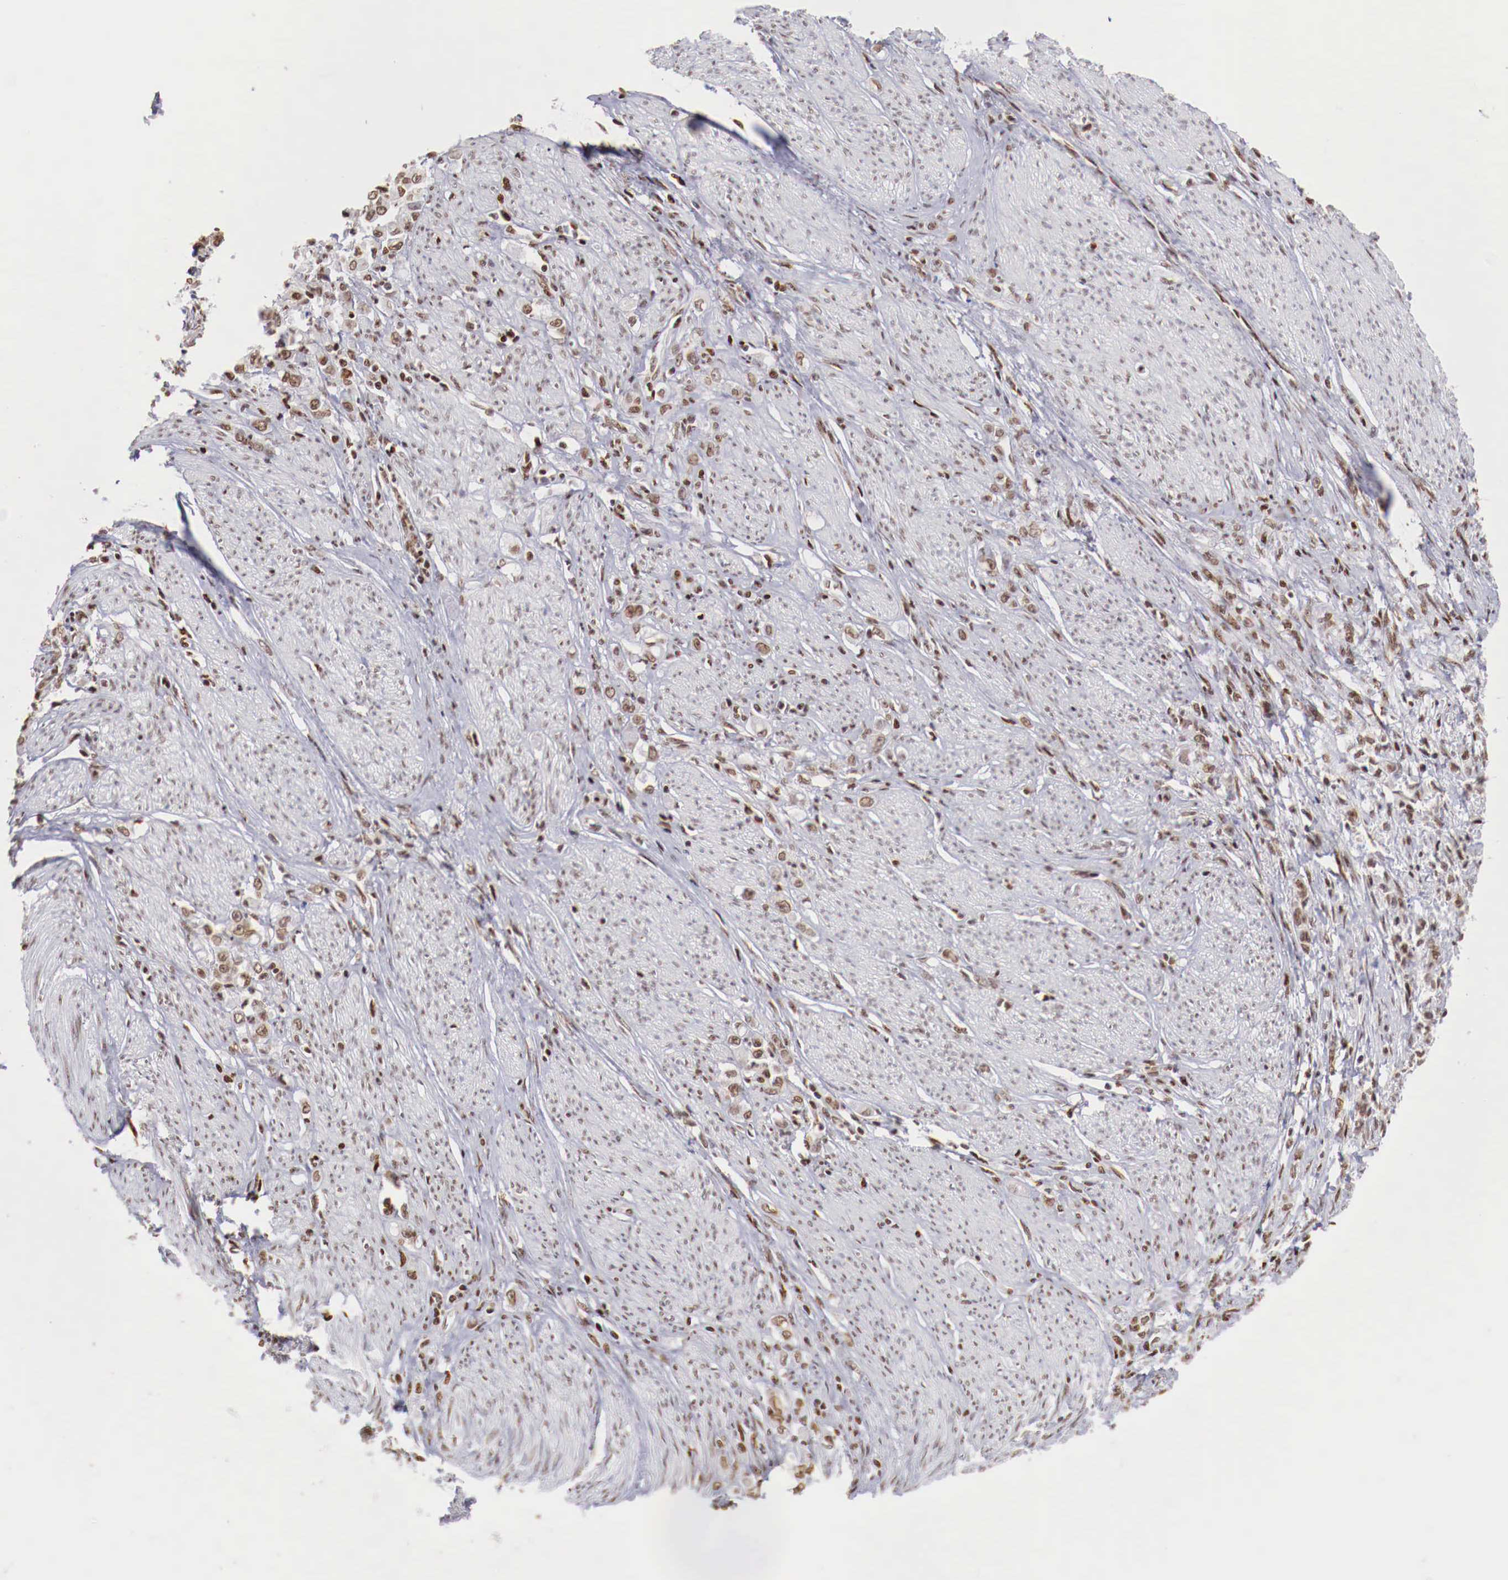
{"staining": {"intensity": "weak", "quantity": ">75%", "location": "nuclear"}, "tissue": "stomach cancer", "cell_type": "Tumor cells", "image_type": "cancer", "snomed": [{"axis": "morphology", "description": "Adenocarcinoma, NOS"}, {"axis": "topography", "description": "Stomach"}], "caption": "Immunohistochemistry micrograph of stomach cancer (adenocarcinoma) stained for a protein (brown), which displays low levels of weak nuclear positivity in about >75% of tumor cells.", "gene": "MAX", "patient": {"sex": "male", "age": 72}}